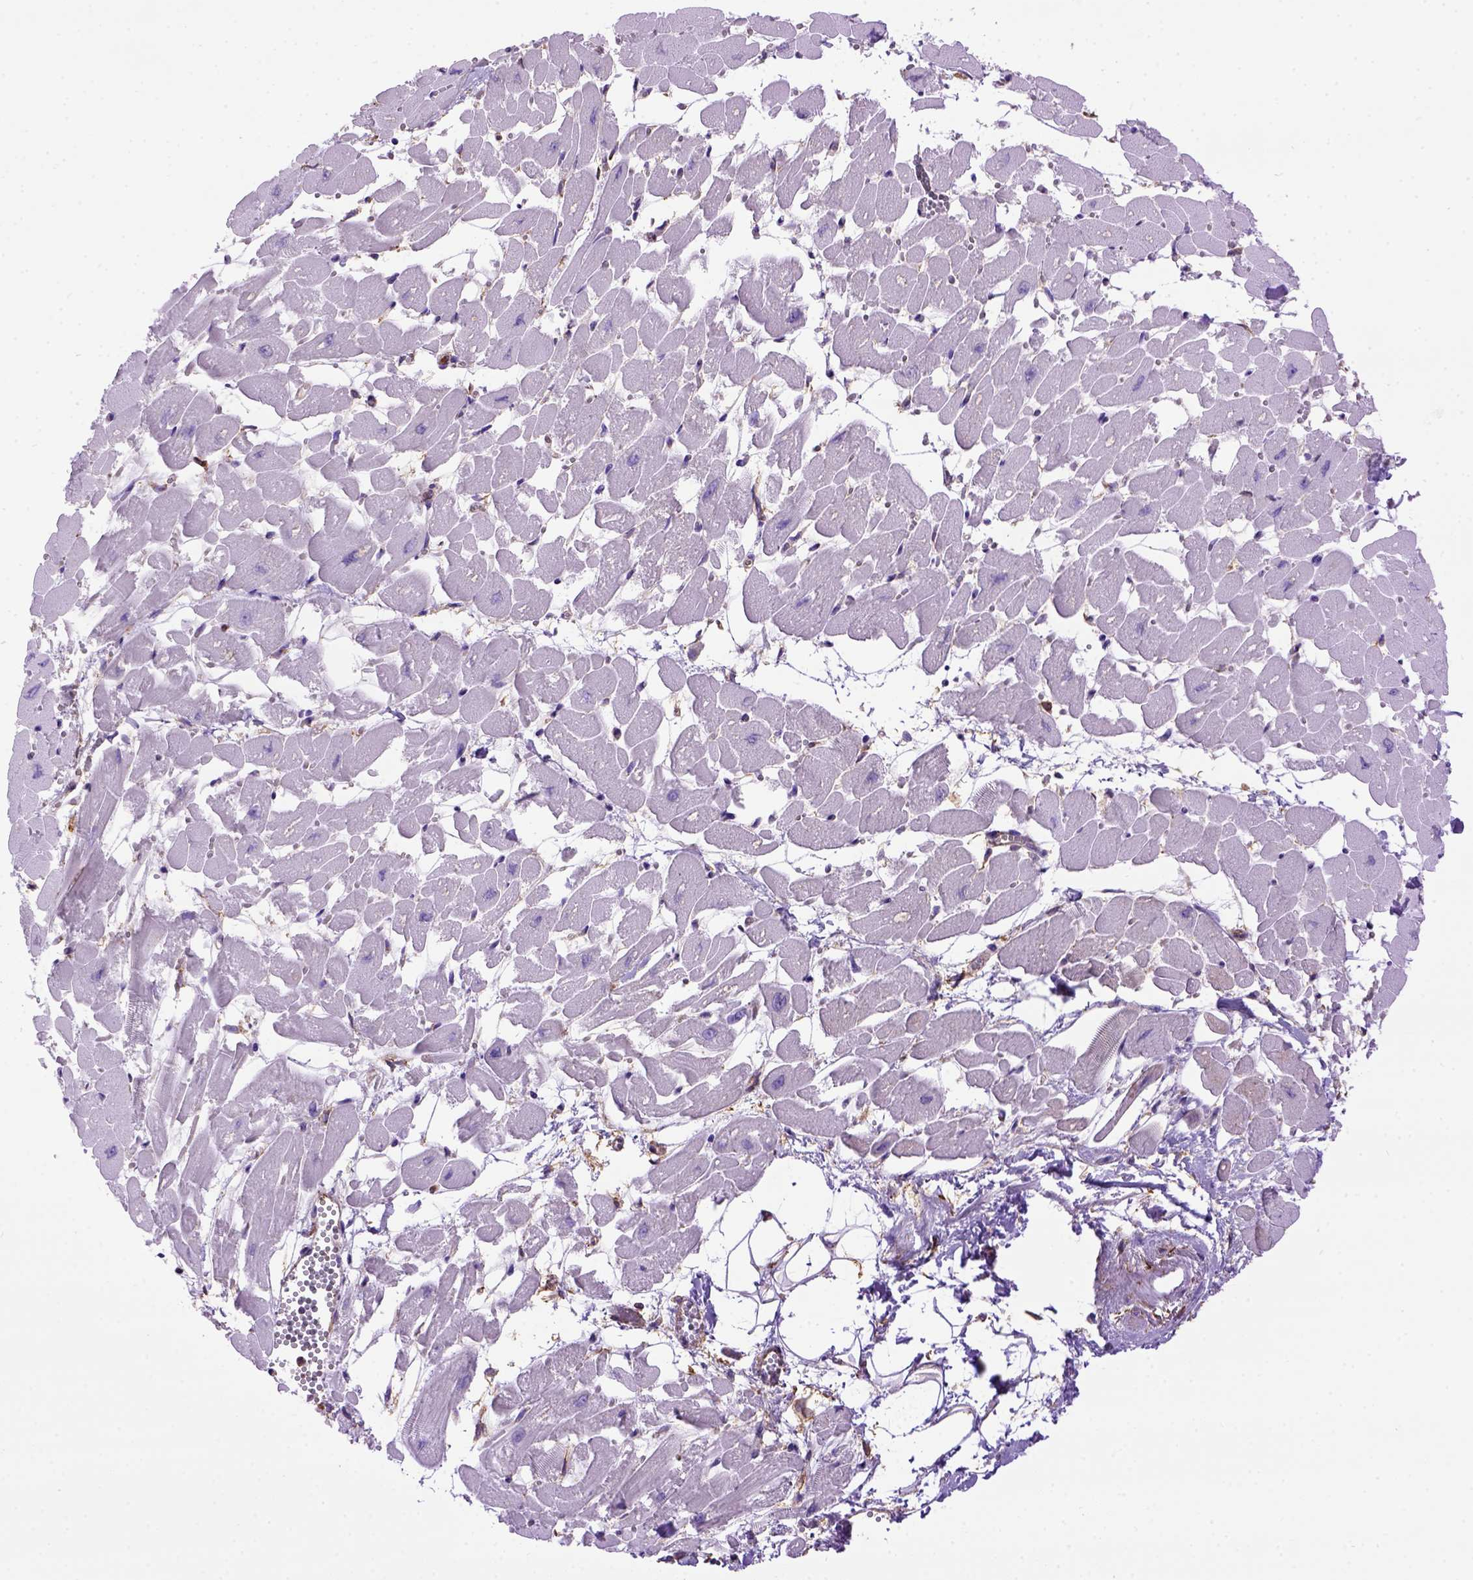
{"staining": {"intensity": "negative", "quantity": "none", "location": "none"}, "tissue": "heart muscle", "cell_type": "Cardiomyocytes", "image_type": "normal", "snomed": [{"axis": "morphology", "description": "Normal tissue, NOS"}, {"axis": "topography", "description": "Heart"}], "caption": "Immunohistochemical staining of normal human heart muscle displays no significant expression in cardiomyocytes. Nuclei are stained in blue.", "gene": "MVP", "patient": {"sex": "female", "age": 52}}